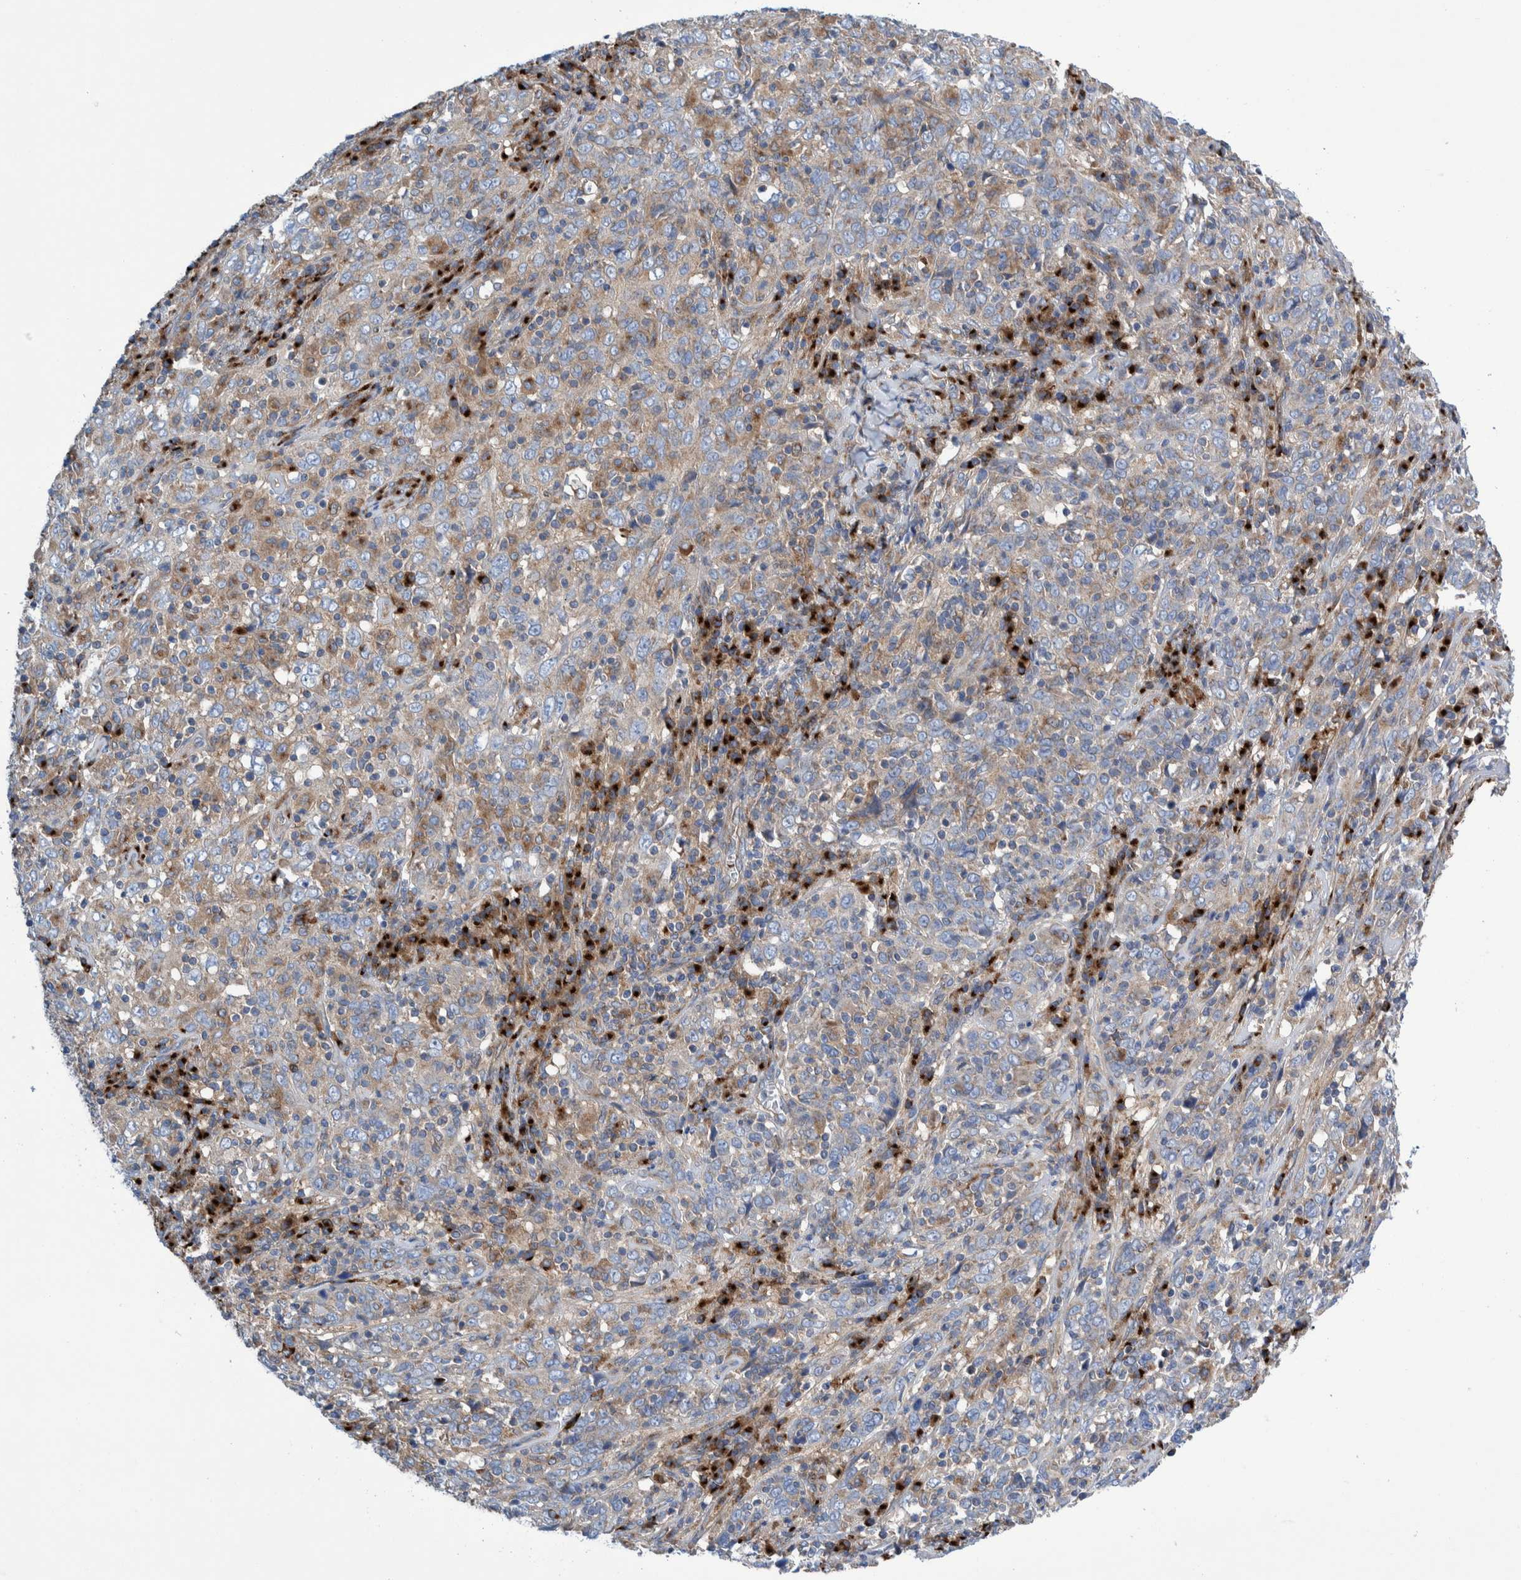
{"staining": {"intensity": "weak", "quantity": "<25%", "location": "cytoplasmic/membranous"}, "tissue": "cervical cancer", "cell_type": "Tumor cells", "image_type": "cancer", "snomed": [{"axis": "morphology", "description": "Squamous cell carcinoma, NOS"}, {"axis": "topography", "description": "Cervix"}], "caption": "The micrograph shows no staining of tumor cells in cervical cancer.", "gene": "TRIM58", "patient": {"sex": "female", "age": 46}}